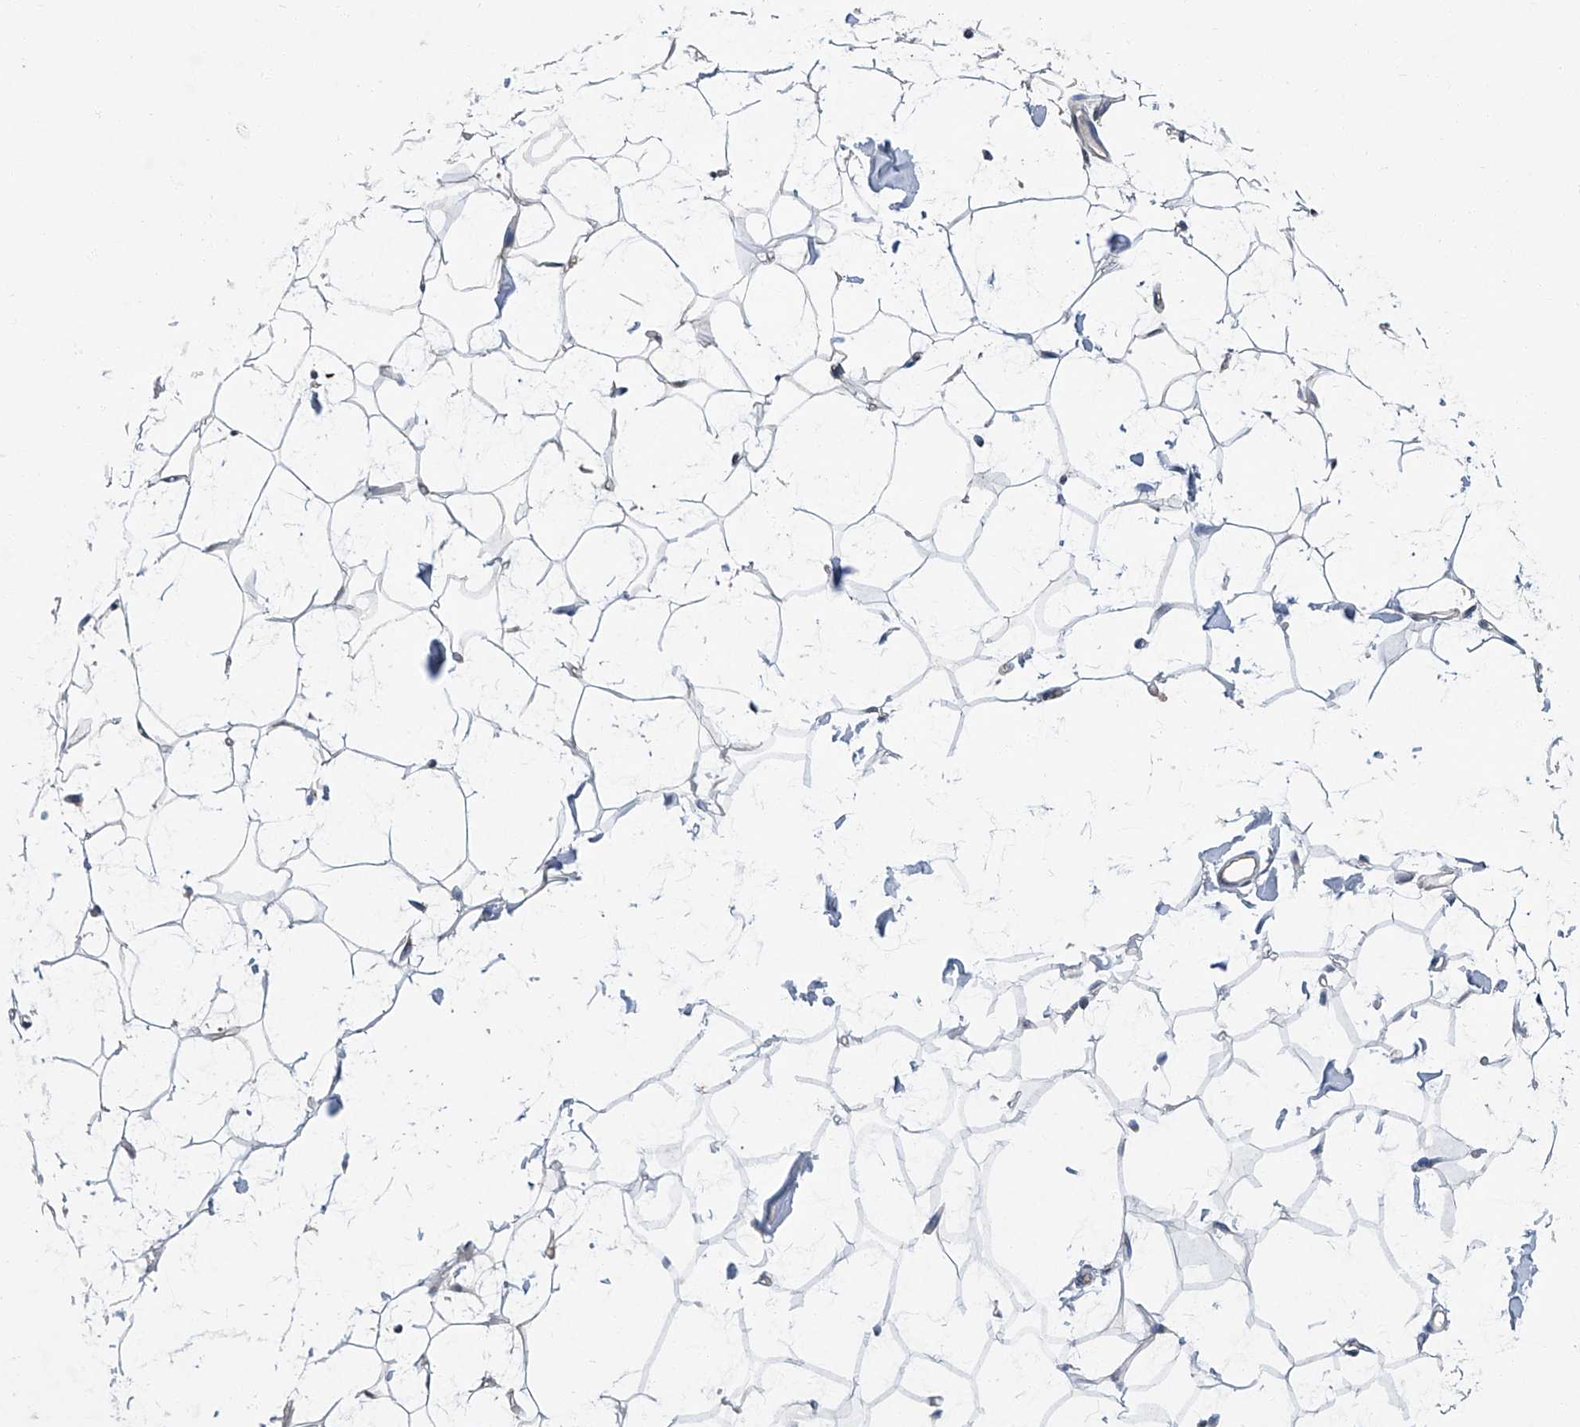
{"staining": {"intensity": "negative", "quantity": "none", "location": "none"}, "tissue": "adipose tissue", "cell_type": "Adipocytes", "image_type": "normal", "snomed": [{"axis": "morphology", "description": "Normal tissue, NOS"}, {"axis": "topography", "description": "Breast"}], "caption": "Immunohistochemistry (IHC) image of unremarkable adipose tissue: adipose tissue stained with DAB exhibits no significant protein staining in adipocytes. The staining was performed using DAB to visualize the protein expression in brown, while the nuclei were stained in blue with hematoxylin (Magnification: 20x).", "gene": "CLK1", "patient": {"sex": "female", "age": 23}}